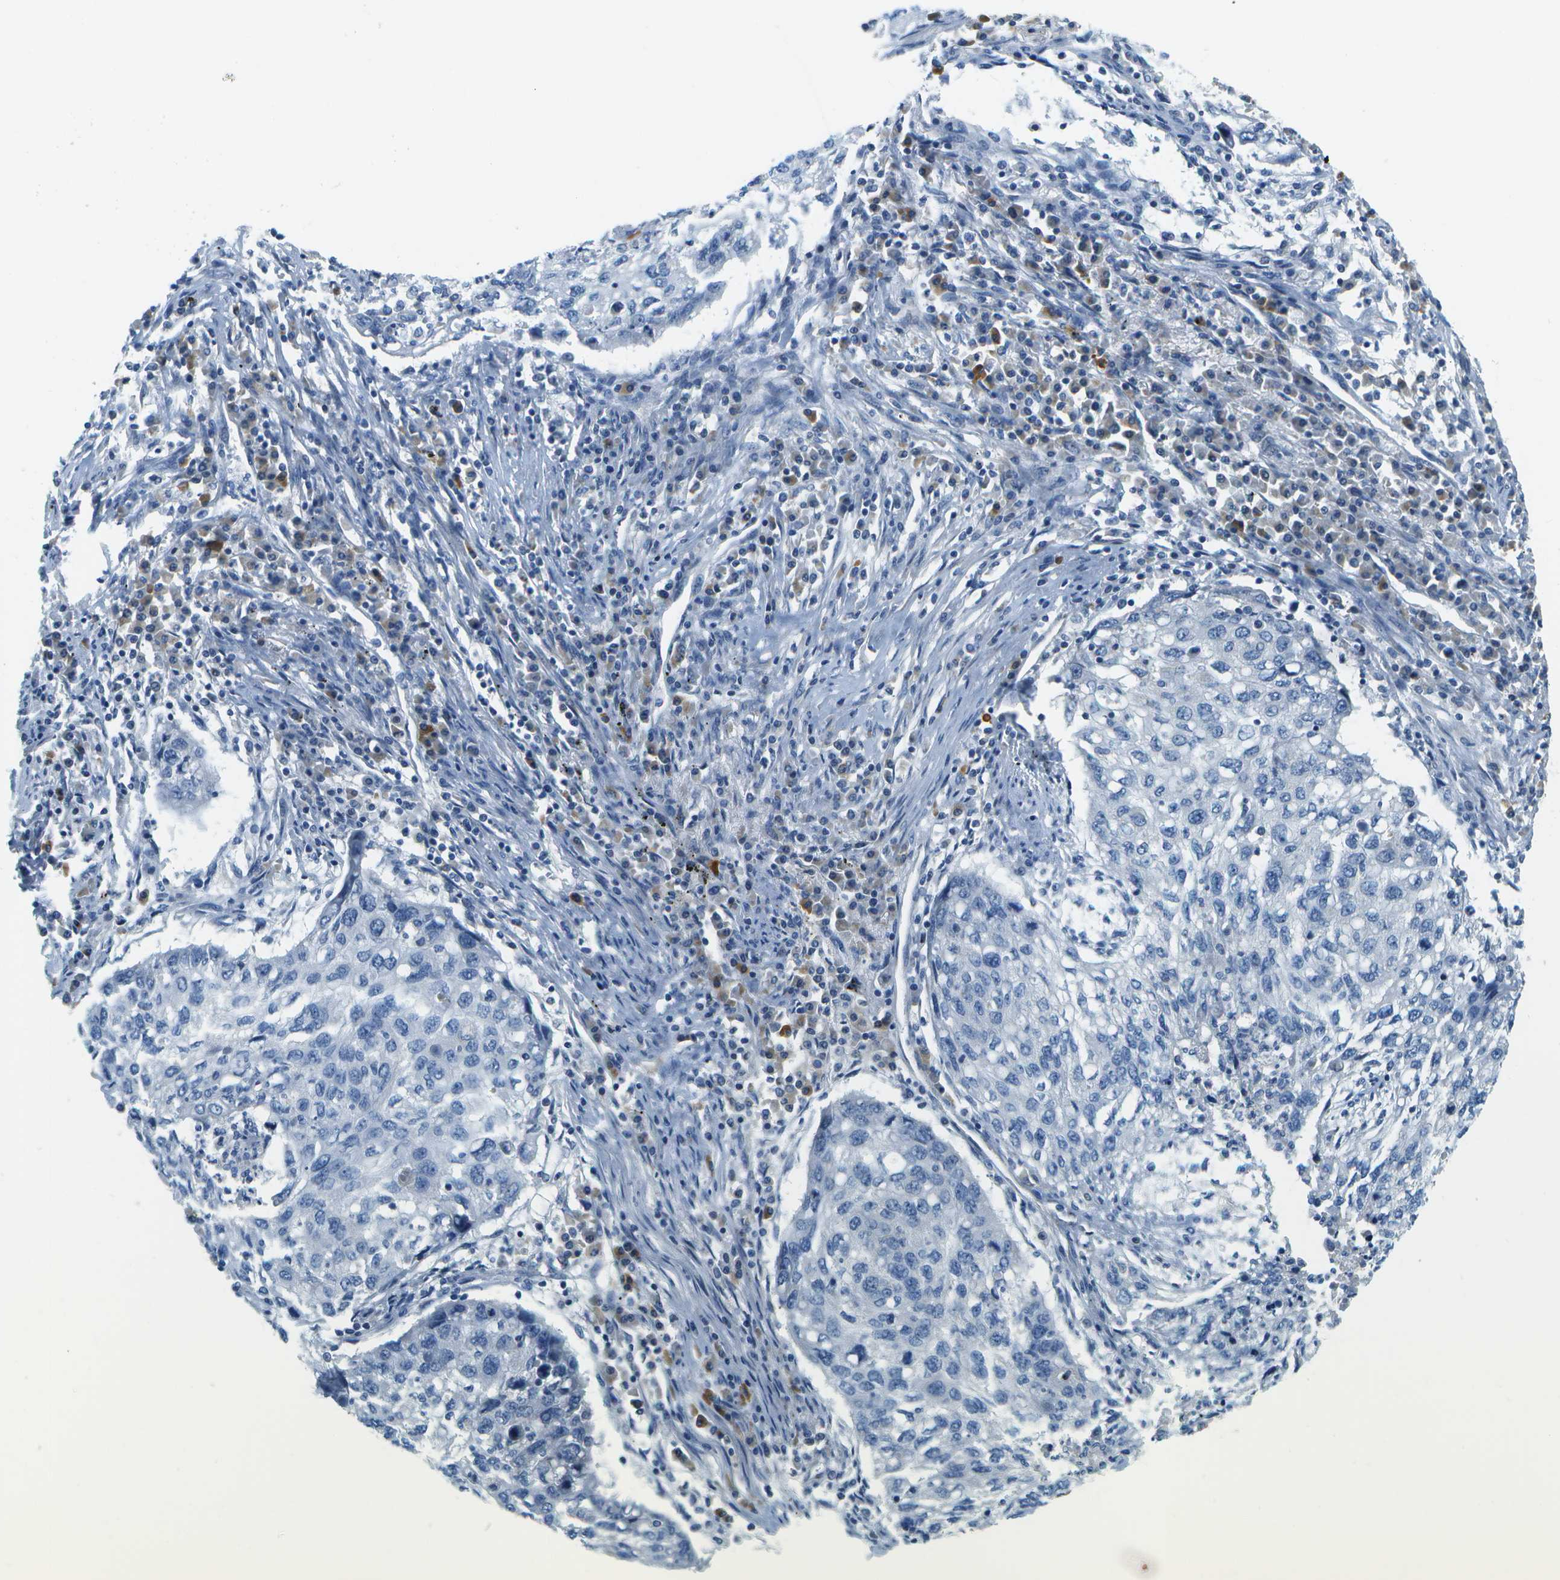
{"staining": {"intensity": "negative", "quantity": "none", "location": "none"}, "tissue": "lung cancer", "cell_type": "Tumor cells", "image_type": "cancer", "snomed": [{"axis": "morphology", "description": "Squamous cell carcinoma, NOS"}, {"axis": "topography", "description": "Lung"}], "caption": "The image exhibits no staining of tumor cells in squamous cell carcinoma (lung).", "gene": "PTGIS", "patient": {"sex": "female", "age": 63}}